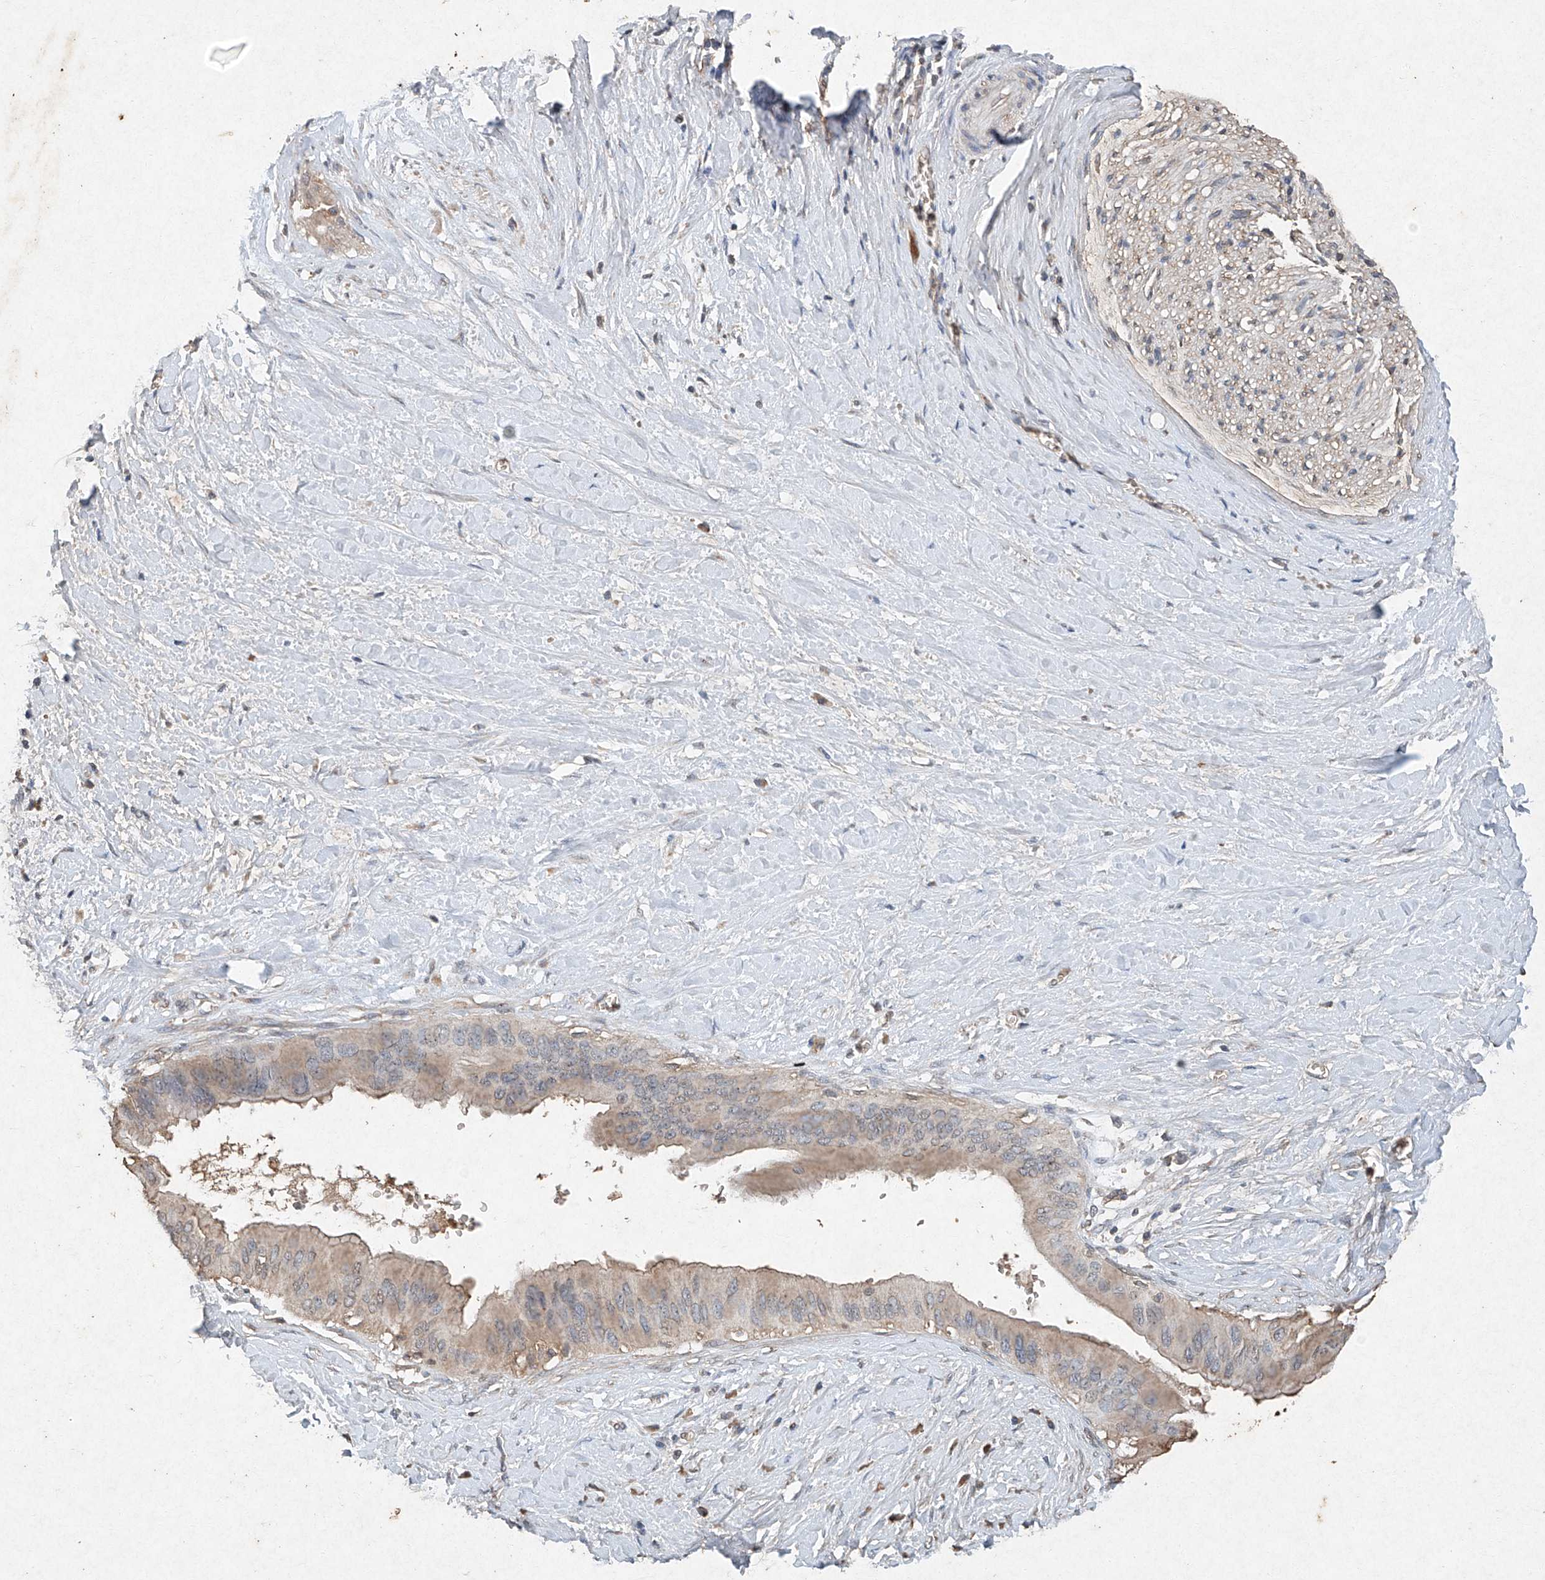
{"staining": {"intensity": "weak", "quantity": "<25%", "location": "cytoplasmic/membranous"}, "tissue": "pancreatic cancer", "cell_type": "Tumor cells", "image_type": "cancer", "snomed": [{"axis": "morphology", "description": "Adenocarcinoma, NOS"}, {"axis": "topography", "description": "Pancreas"}], "caption": "Immunohistochemistry (IHC) histopathology image of neoplastic tissue: human pancreatic cancer (adenocarcinoma) stained with DAB displays no significant protein staining in tumor cells.", "gene": "STK3", "patient": {"sex": "male", "age": 55}}